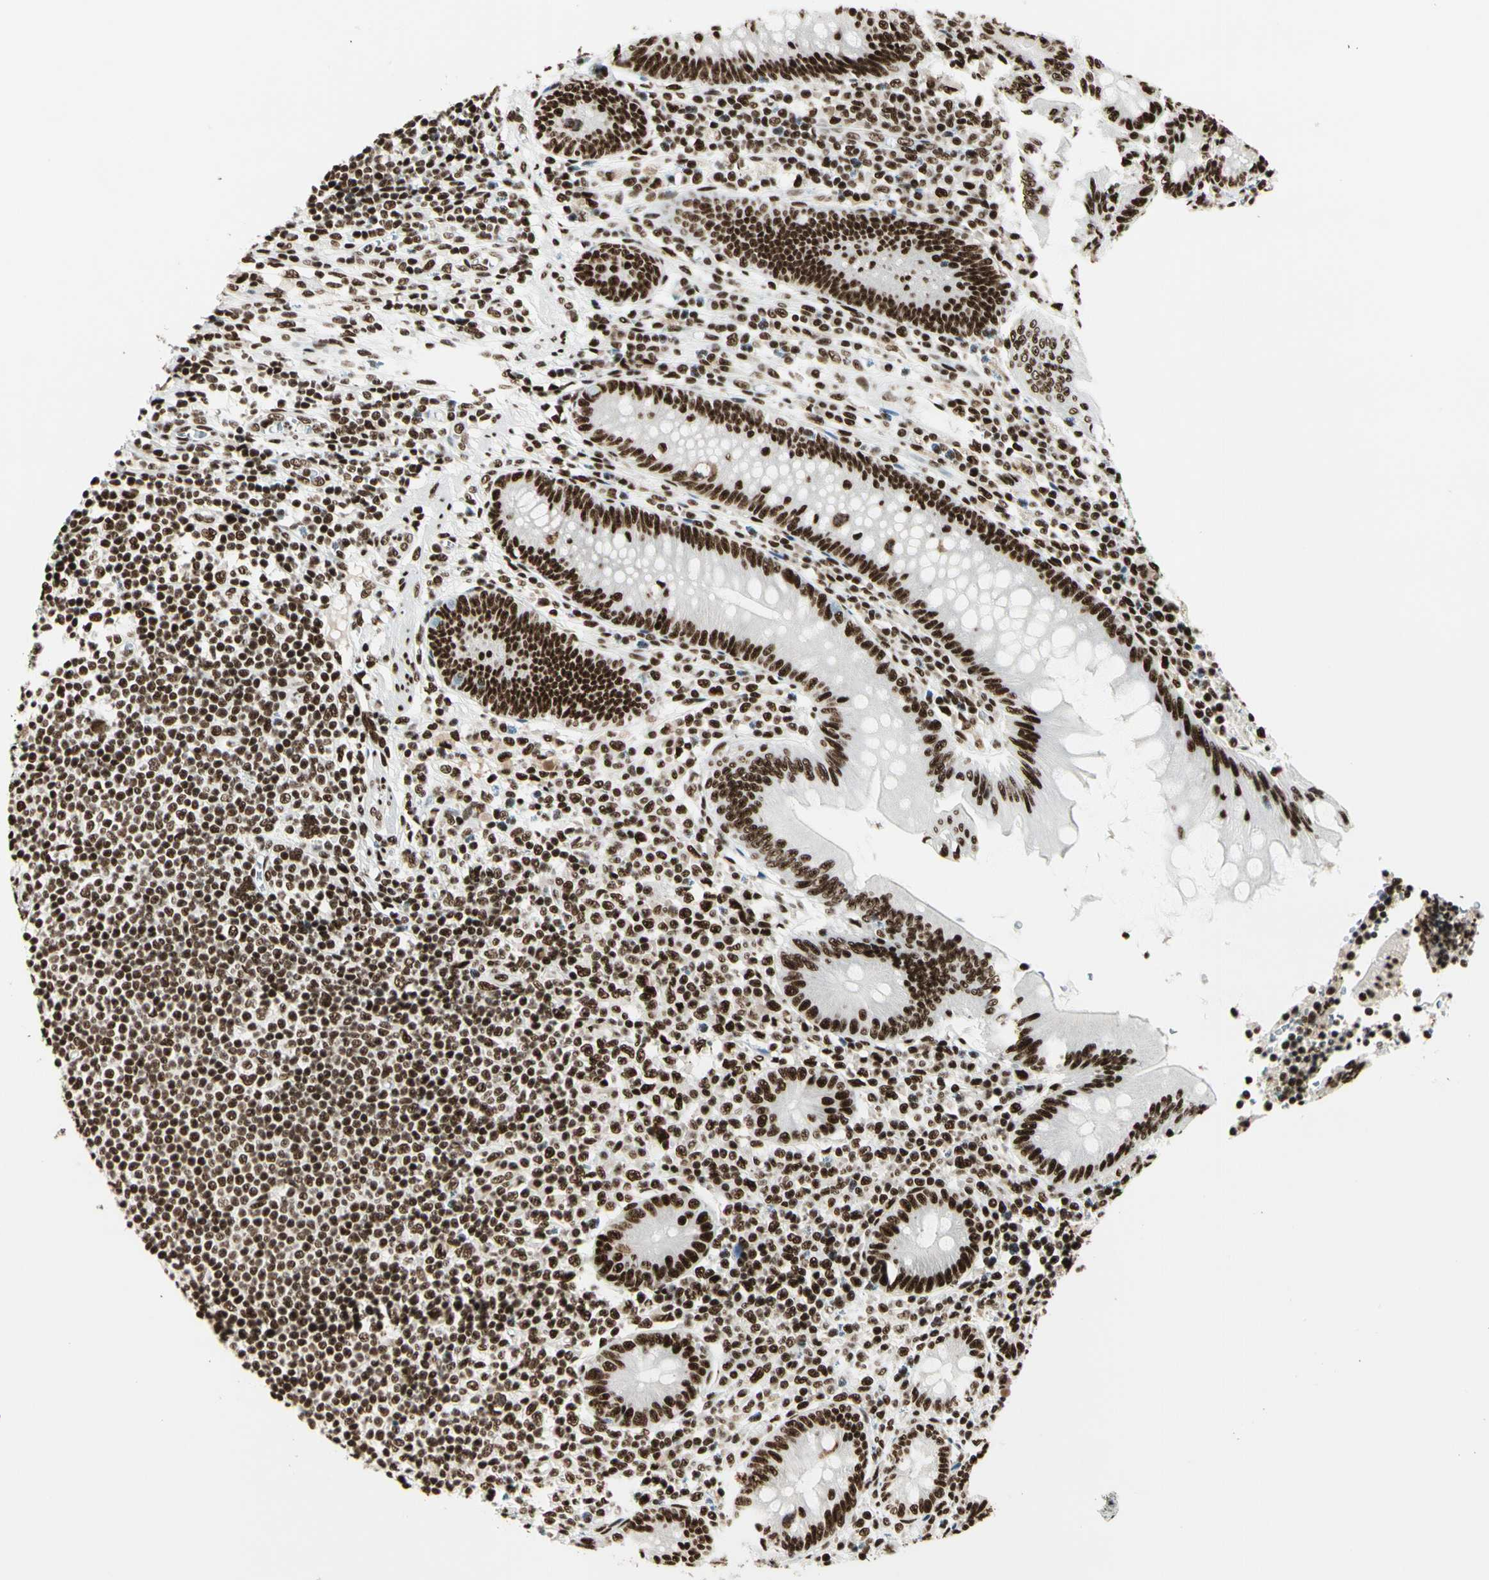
{"staining": {"intensity": "strong", "quantity": ">75%", "location": "nuclear"}, "tissue": "appendix", "cell_type": "Glandular cells", "image_type": "normal", "snomed": [{"axis": "morphology", "description": "Normal tissue, NOS"}, {"axis": "morphology", "description": "Inflammation, NOS"}, {"axis": "topography", "description": "Appendix"}], "caption": "Immunohistochemistry (IHC) (DAB) staining of unremarkable appendix displays strong nuclear protein expression in approximately >75% of glandular cells. The protein is stained brown, and the nuclei are stained in blue (DAB (3,3'-diaminobenzidine) IHC with brightfield microscopy, high magnification).", "gene": "CCAR1", "patient": {"sex": "male", "age": 46}}